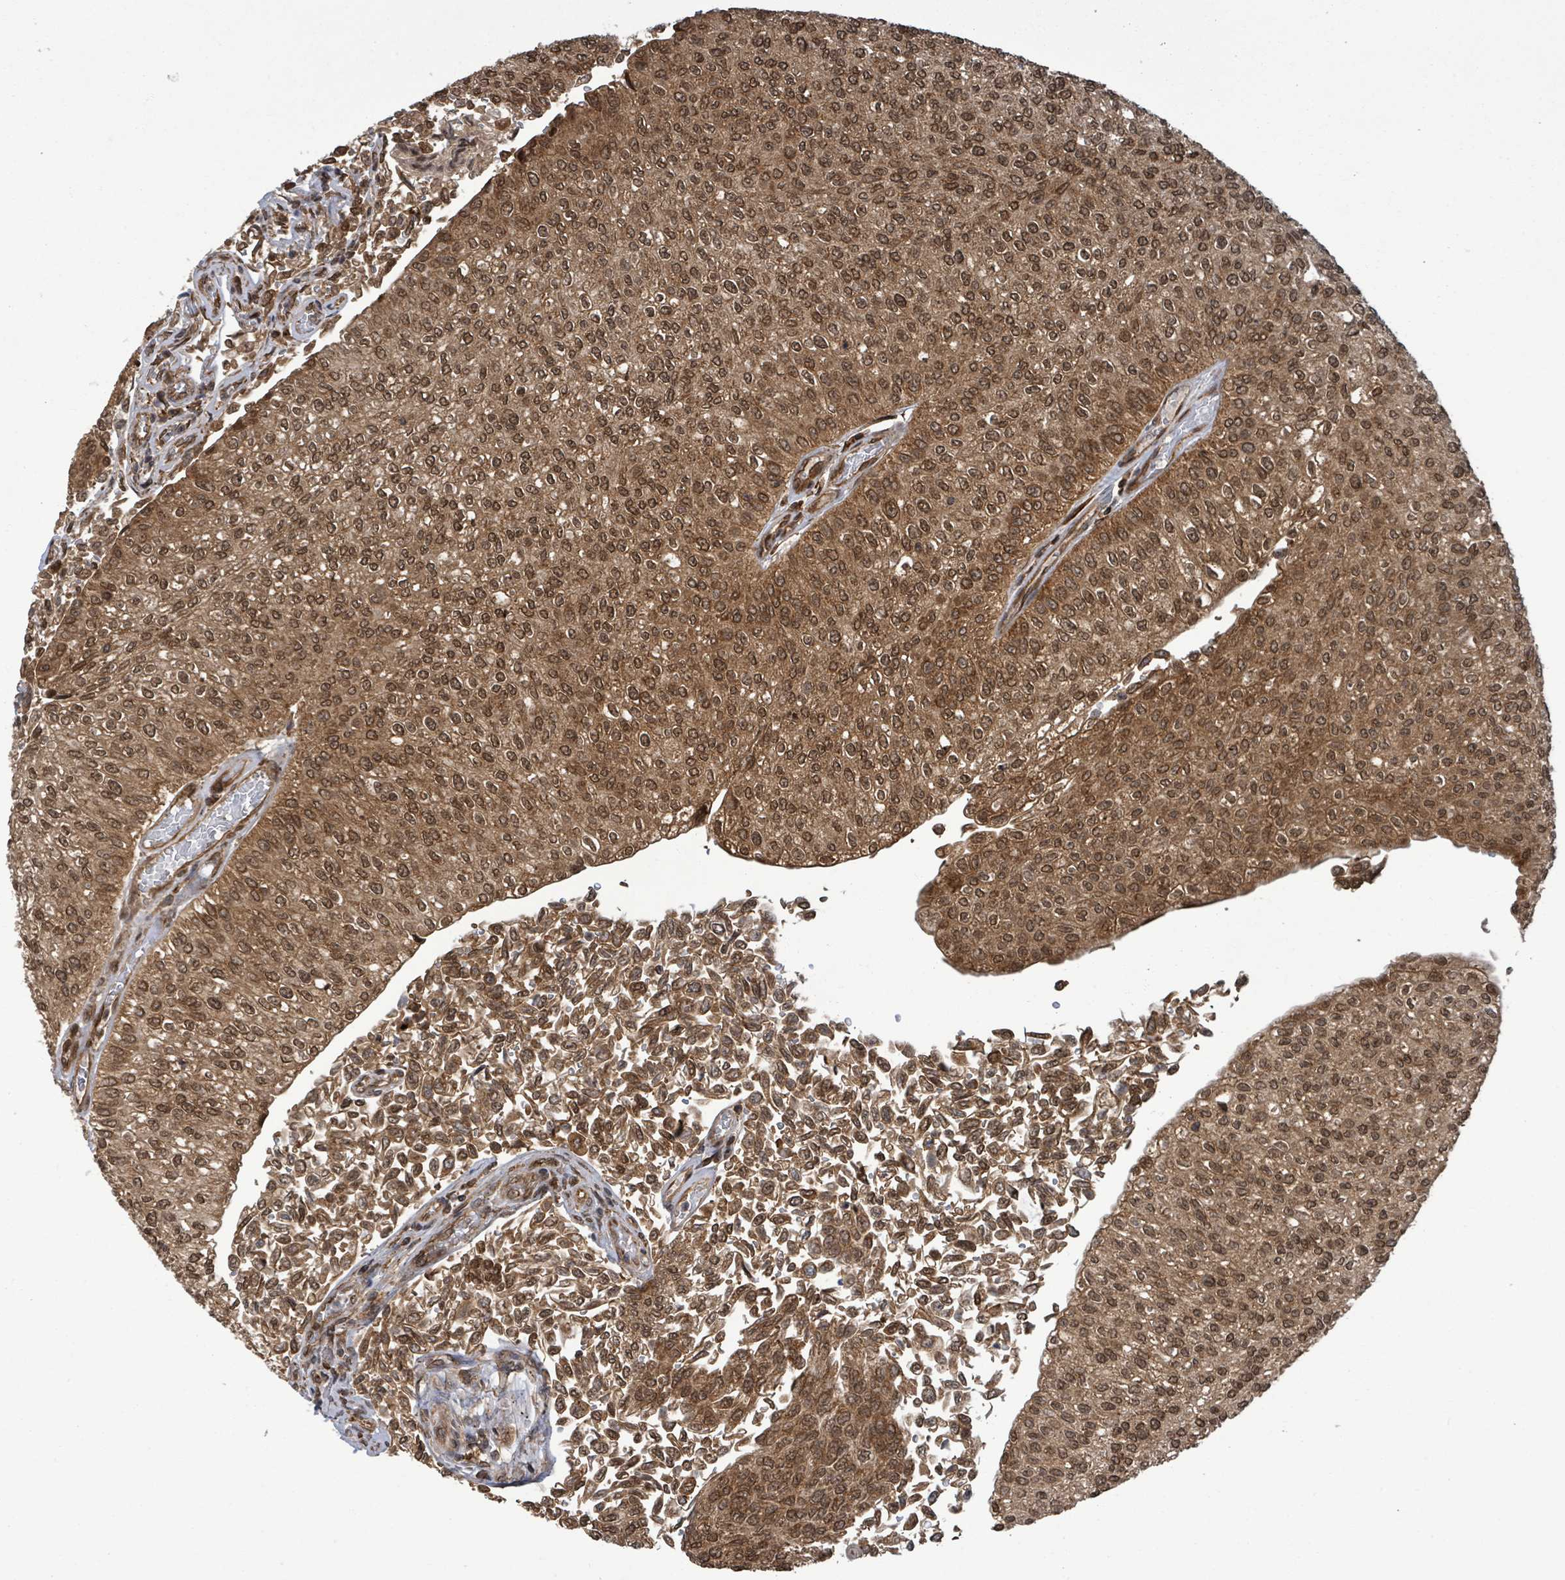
{"staining": {"intensity": "moderate", "quantity": ">75%", "location": "cytoplasmic/membranous,nuclear"}, "tissue": "urothelial cancer", "cell_type": "Tumor cells", "image_type": "cancer", "snomed": [{"axis": "morphology", "description": "Urothelial carcinoma, NOS"}, {"axis": "topography", "description": "Urinary bladder"}], "caption": "Immunohistochemistry (IHC) micrograph of urothelial cancer stained for a protein (brown), which exhibits medium levels of moderate cytoplasmic/membranous and nuclear expression in about >75% of tumor cells.", "gene": "KLC1", "patient": {"sex": "male", "age": 59}}